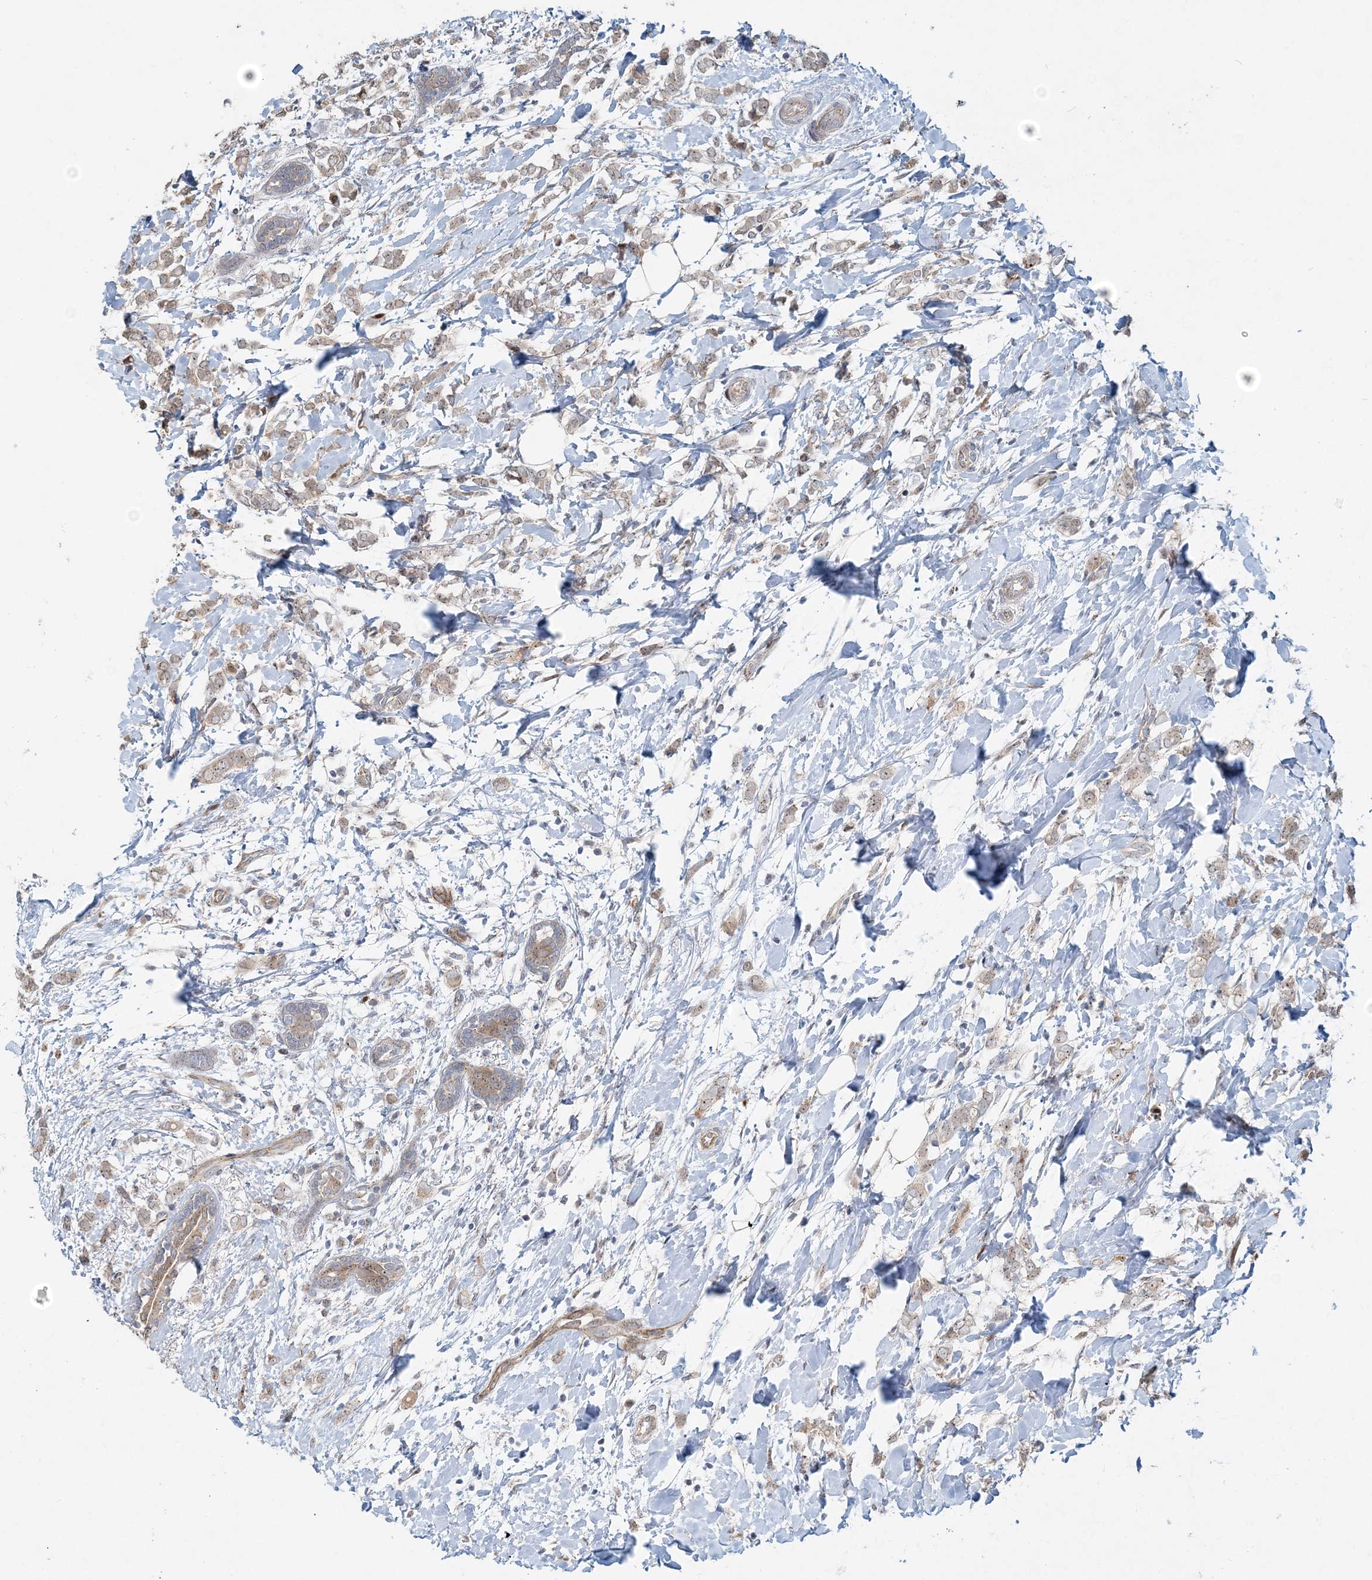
{"staining": {"intensity": "weak", "quantity": "<25%", "location": "cytoplasmic/membranous"}, "tissue": "breast cancer", "cell_type": "Tumor cells", "image_type": "cancer", "snomed": [{"axis": "morphology", "description": "Normal tissue, NOS"}, {"axis": "morphology", "description": "Lobular carcinoma"}, {"axis": "topography", "description": "Breast"}], "caption": "A histopathology image of human breast lobular carcinoma is negative for staining in tumor cells.", "gene": "CXXC5", "patient": {"sex": "female", "age": 47}}